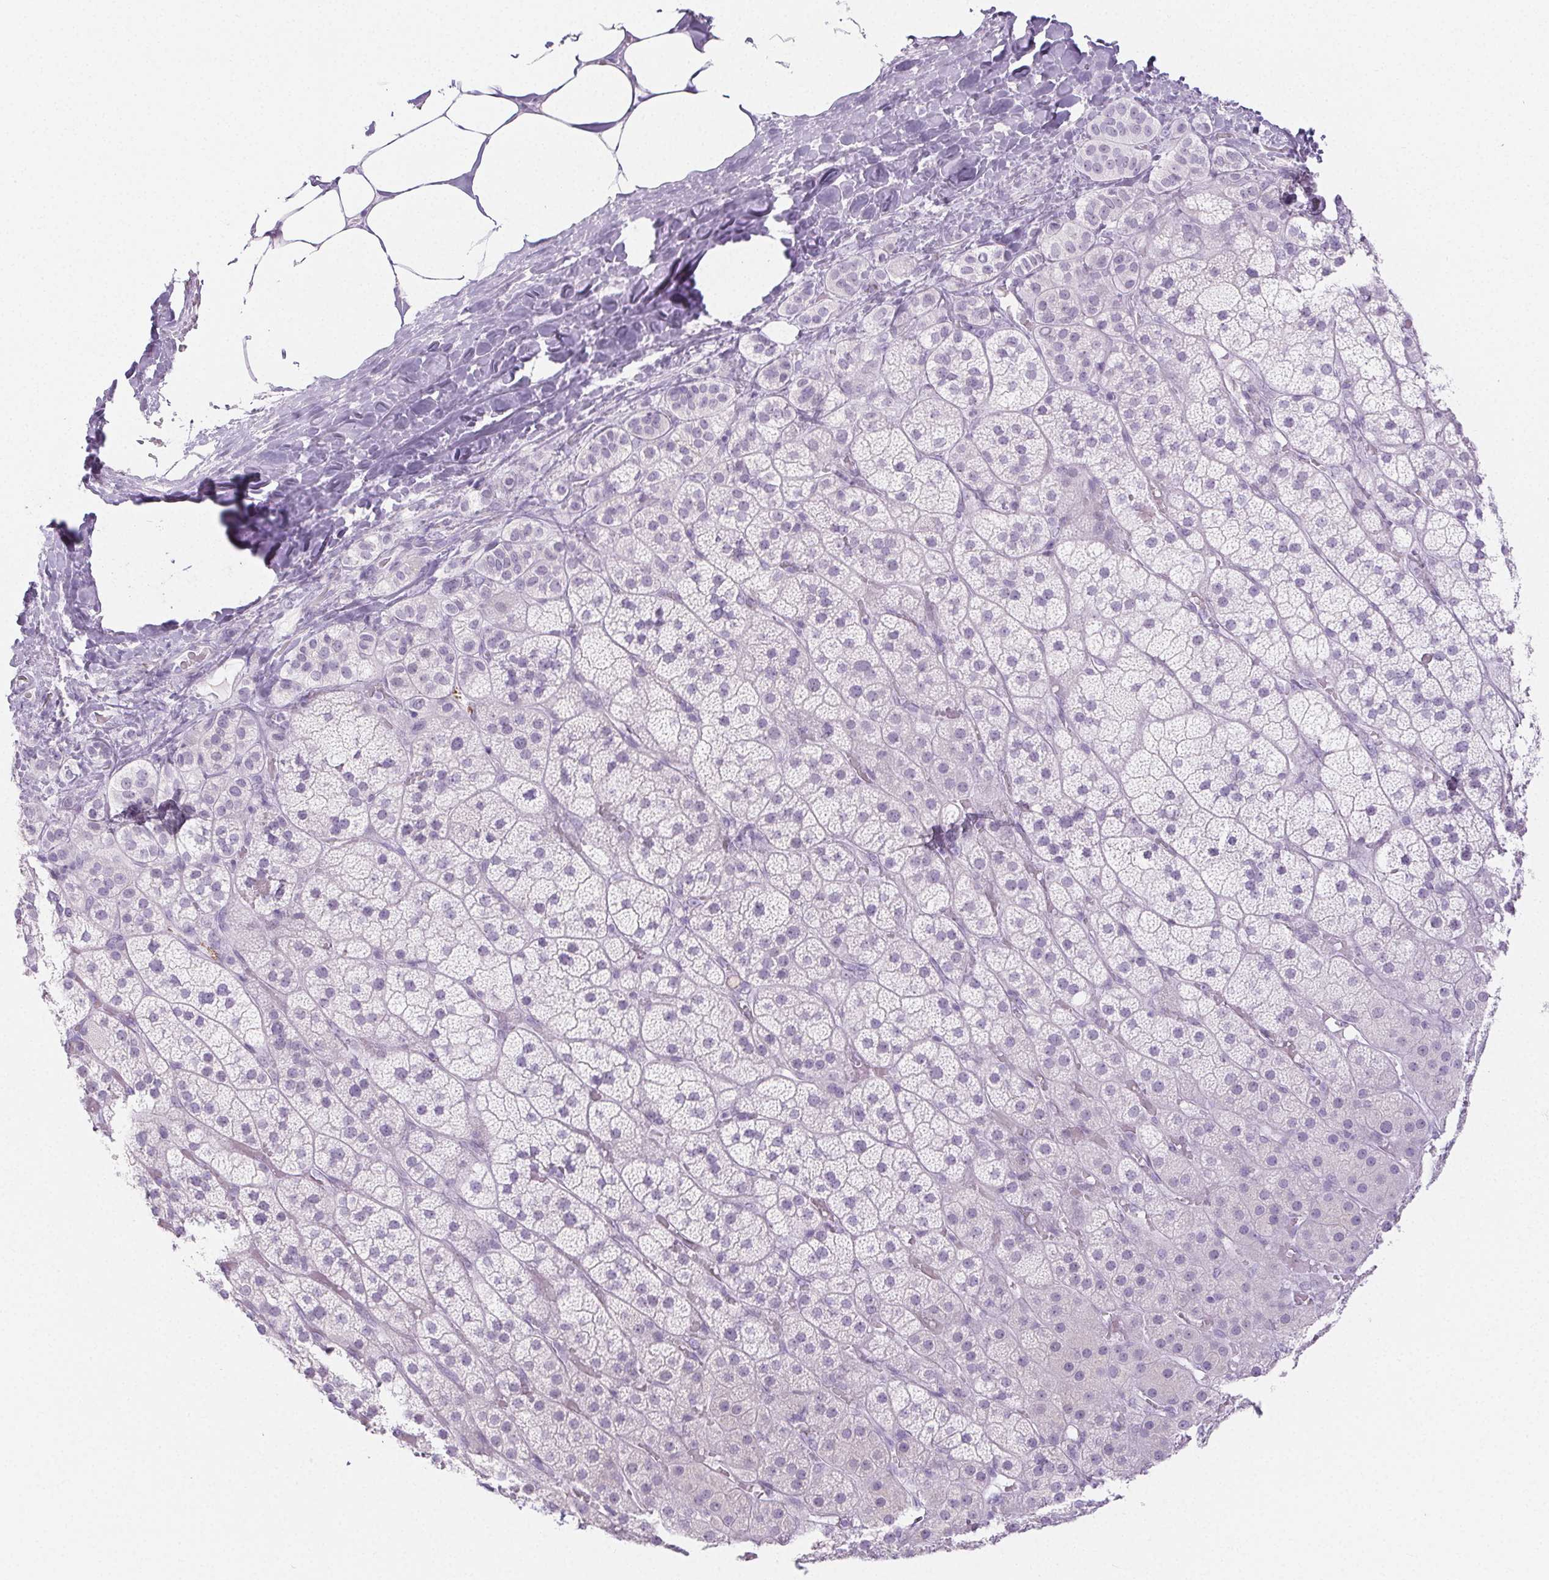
{"staining": {"intensity": "negative", "quantity": "none", "location": "none"}, "tissue": "adrenal gland", "cell_type": "Glandular cells", "image_type": "normal", "snomed": [{"axis": "morphology", "description": "Normal tissue, NOS"}, {"axis": "topography", "description": "Adrenal gland"}], "caption": "Photomicrograph shows no protein positivity in glandular cells of unremarkable adrenal gland.", "gene": "PI3", "patient": {"sex": "male", "age": 57}}